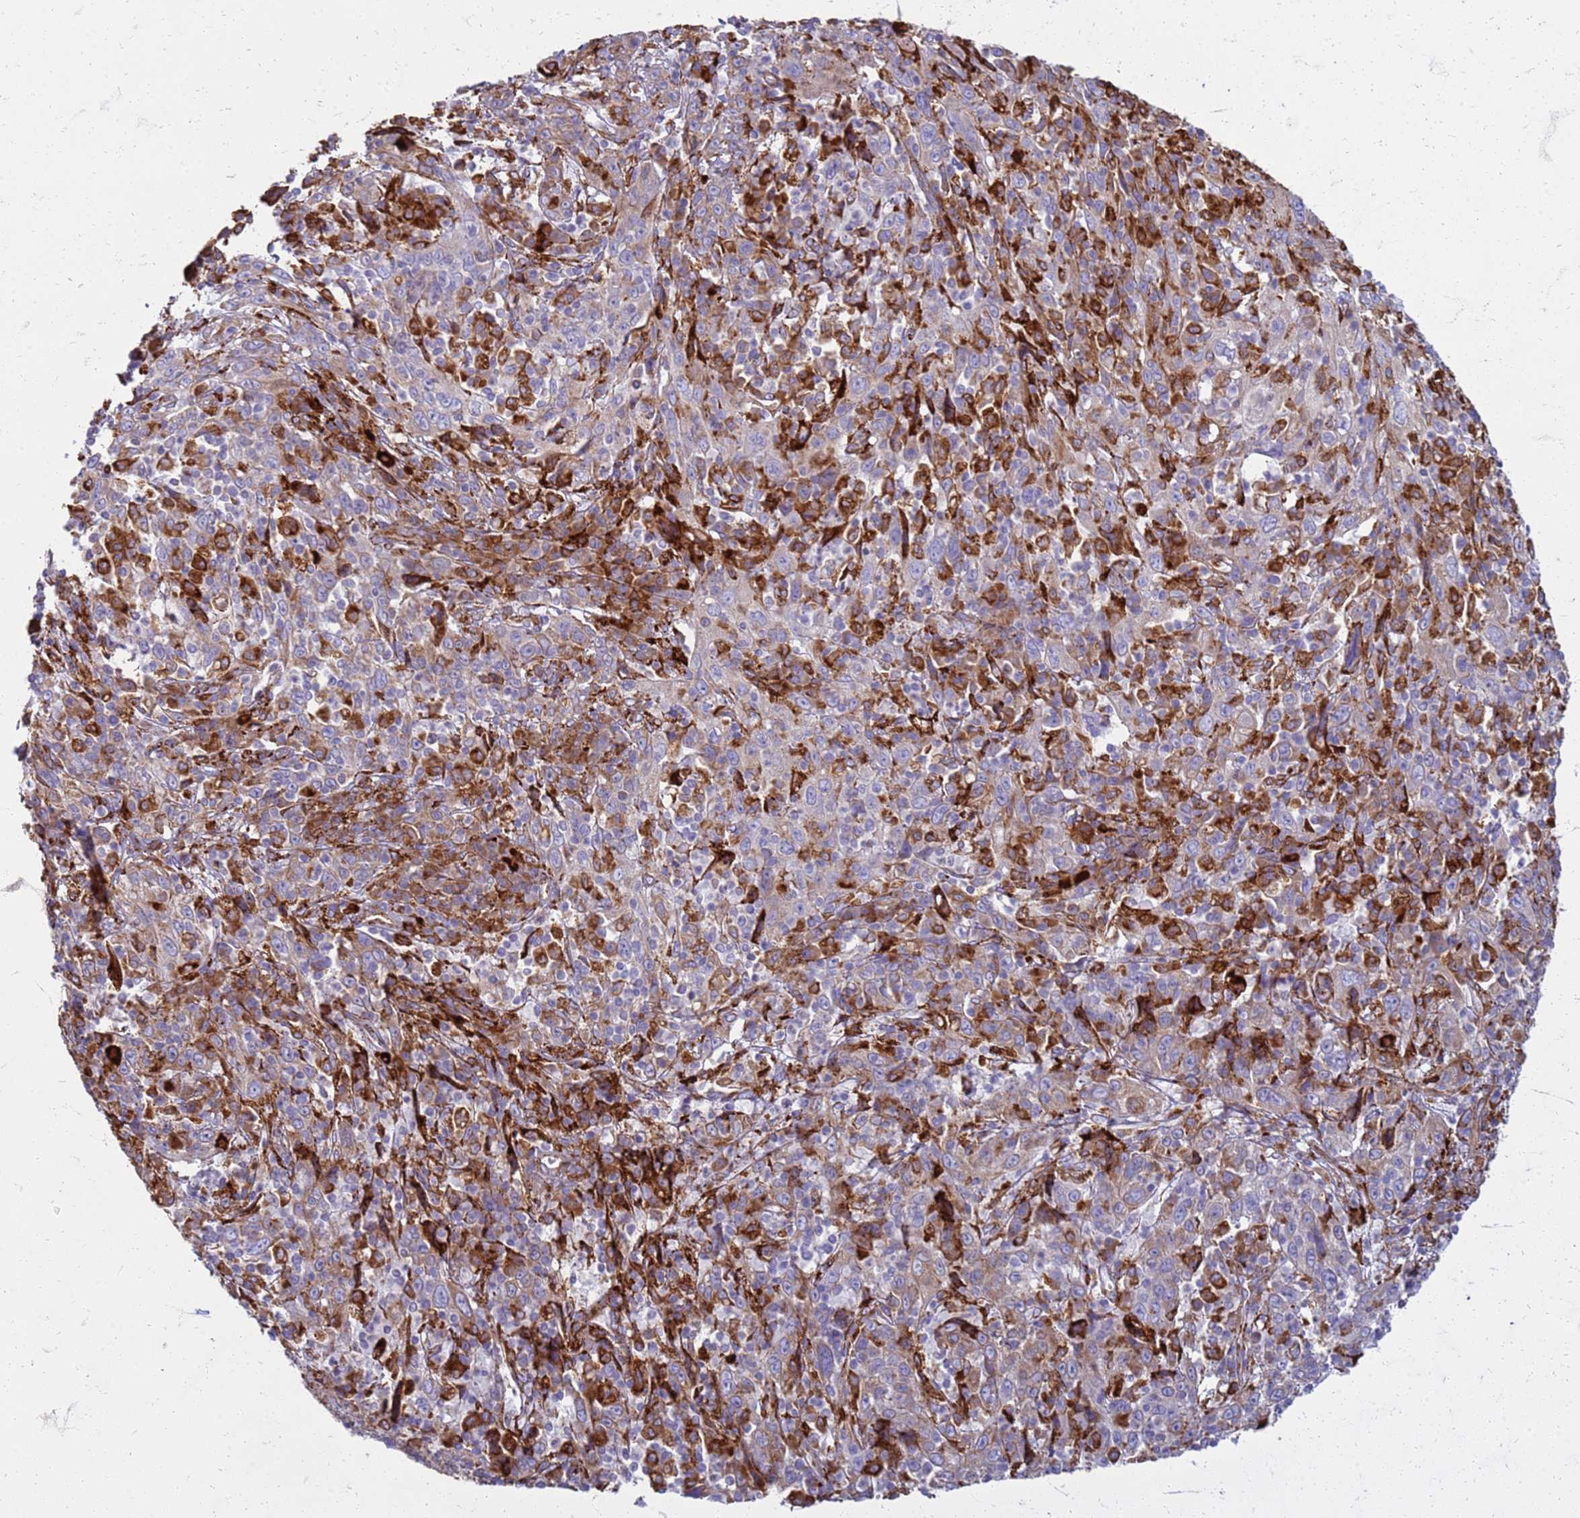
{"staining": {"intensity": "moderate", "quantity": "<25%", "location": "cytoplasmic/membranous"}, "tissue": "cervical cancer", "cell_type": "Tumor cells", "image_type": "cancer", "snomed": [{"axis": "morphology", "description": "Squamous cell carcinoma, NOS"}, {"axis": "topography", "description": "Cervix"}], "caption": "DAB (3,3'-diaminobenzidine) immunohistochemical staining of human cervical cancer (squamous cell carcinoma) exhibits moderate cytoplasmic/membranous protein expression in about <25% of tumor cells.", "gene": "PDK3", "patient": {"sex": "female", "age": 46}}